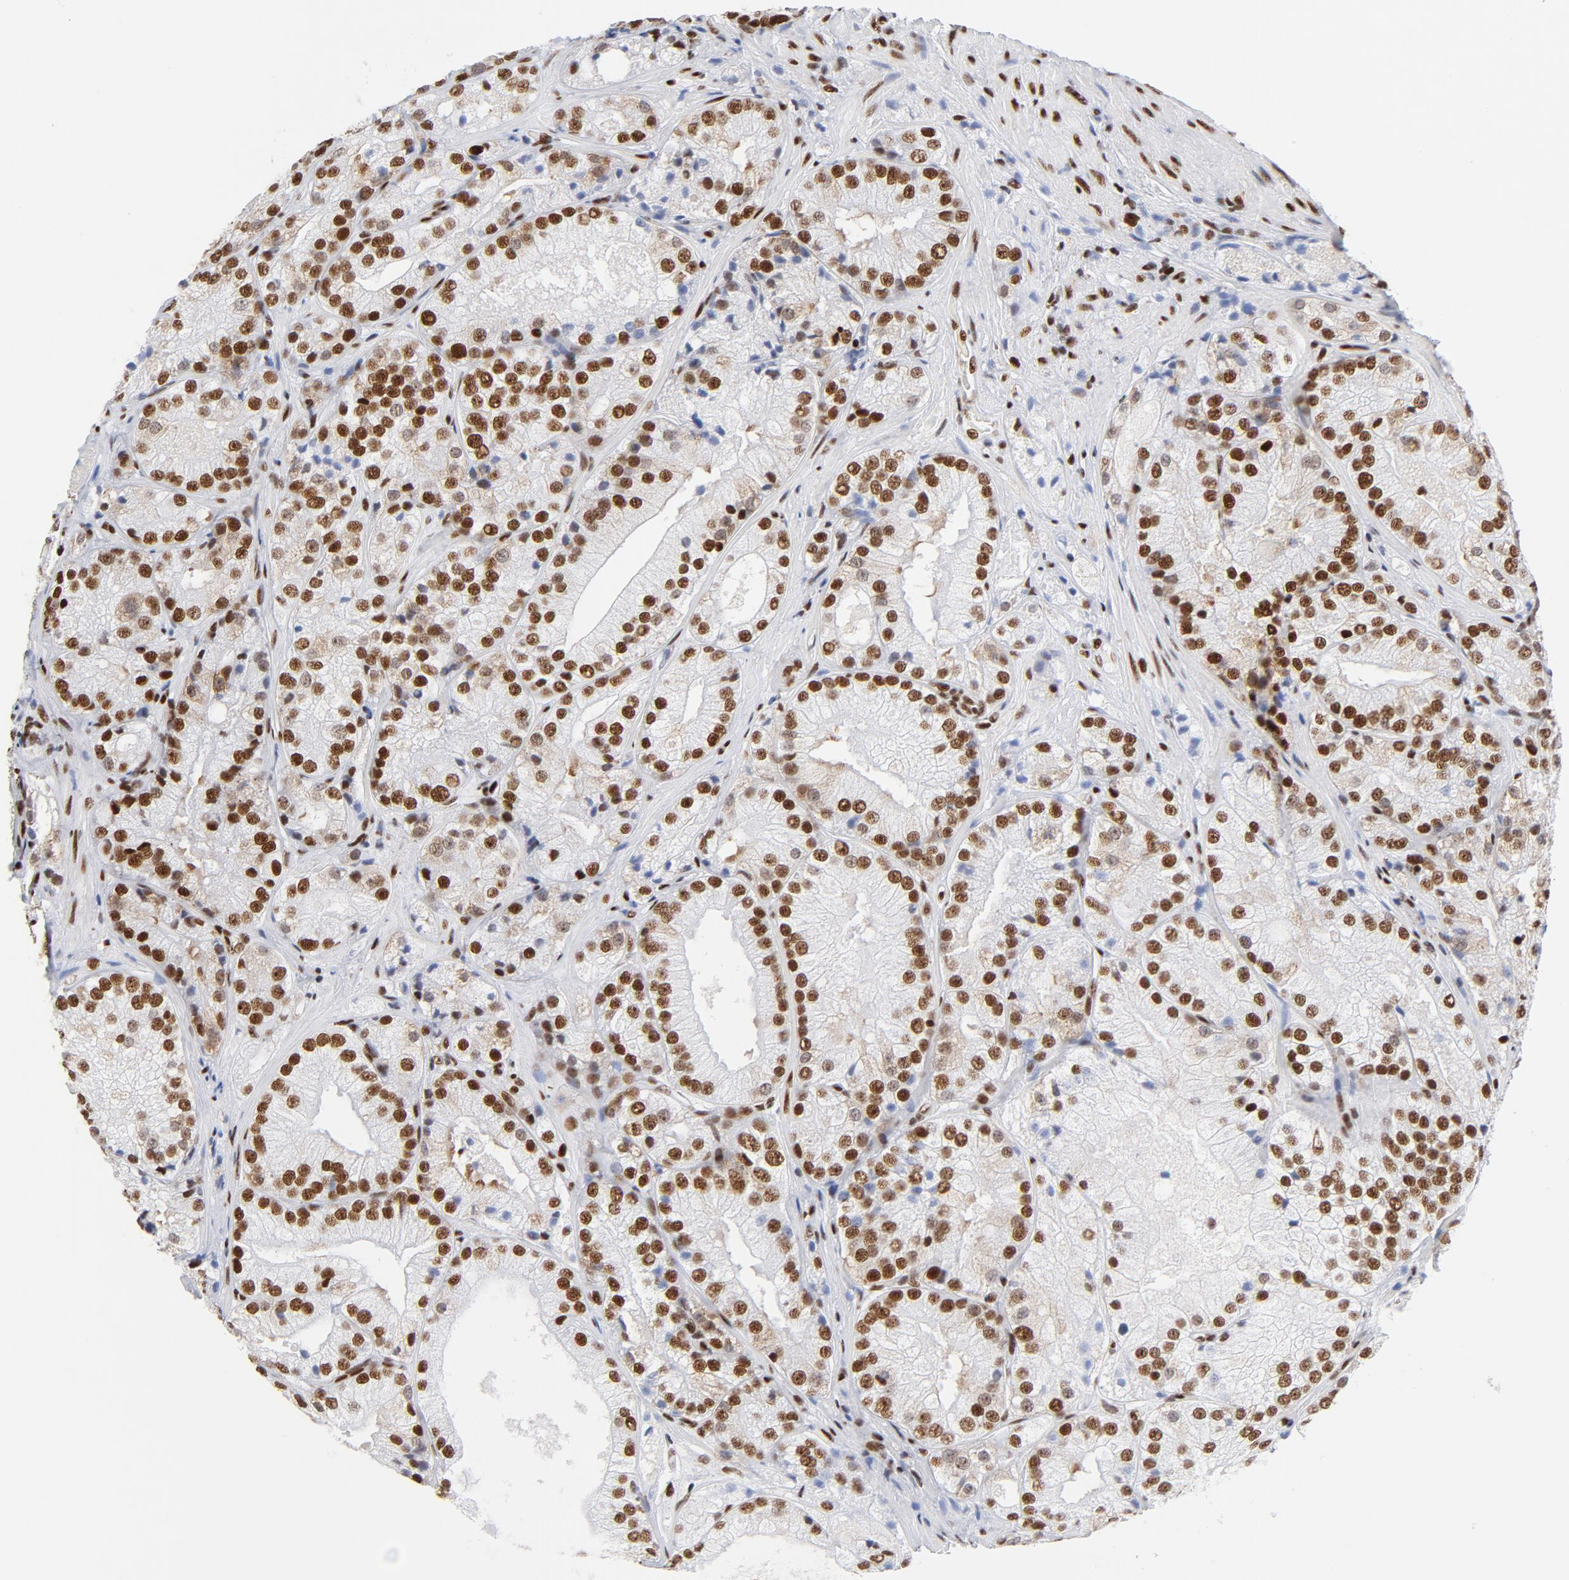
{"staining": {"intensity": "strong", "quantity": ">75%", "location": "nuclear"}, "tissue": "prostate cancer", "cell_type": "Tumor cells", "image_type": "cancer", "snomed": [{"axis": "morphology", "description": "Adenocarcinoma, Low grade"}, {"axis": "topography", "description": "Prostate"}], "caption": "Immunohistochemistry (DAB) staining of prostate cancer reveals strong nuclear protein positivity in approximately >75% of tumor cells. The staining is performed using DAB (3,3'-diaminobenzidine) brown chromogen to label protein expression. The nuclei are counter-stained blue using hematoxylin.", "gene": "XRCC5", "patient": {"sex": "male", "age": 60}}